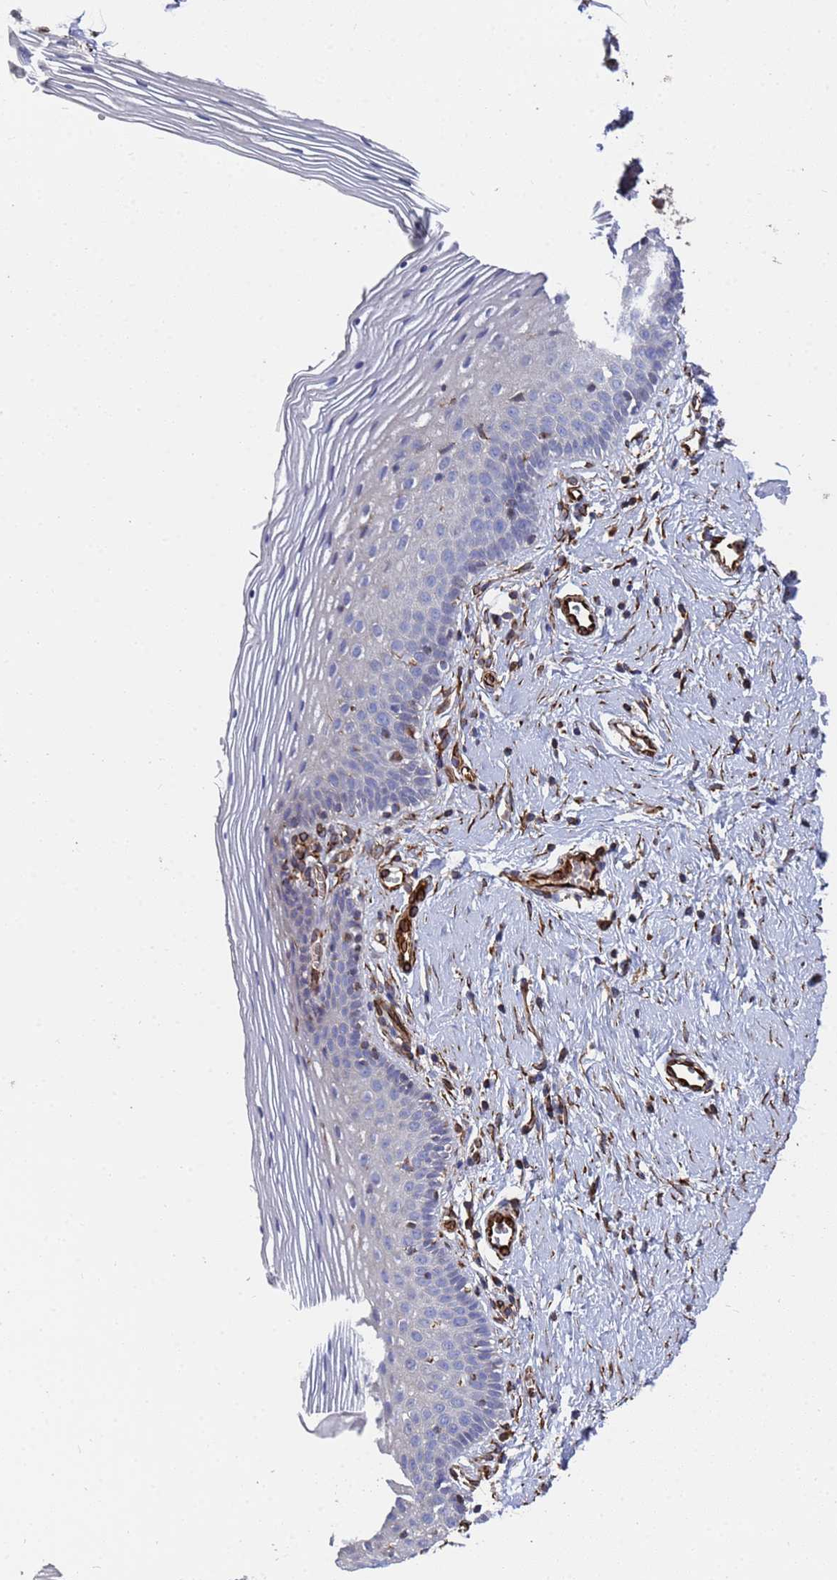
{"staining": {"intensity": "negative", "quantity": "none", "location": "none"}, "tissue": "vagina", "cell_type": "Squamous epithelial cells", "image_type": "normal", "snomed": [{"axis": "morphology", "description": "Normal tissue, NOS"}, {"axis": "topography", "description": "Vagina"}], "caption": "This is an immunohistochemistry (IHC) image of unremarkable human vagina. There is no expression in squamous epithelial cells.", "gene": "SYT13", "patient": {"sex": "female", "age": 32}}